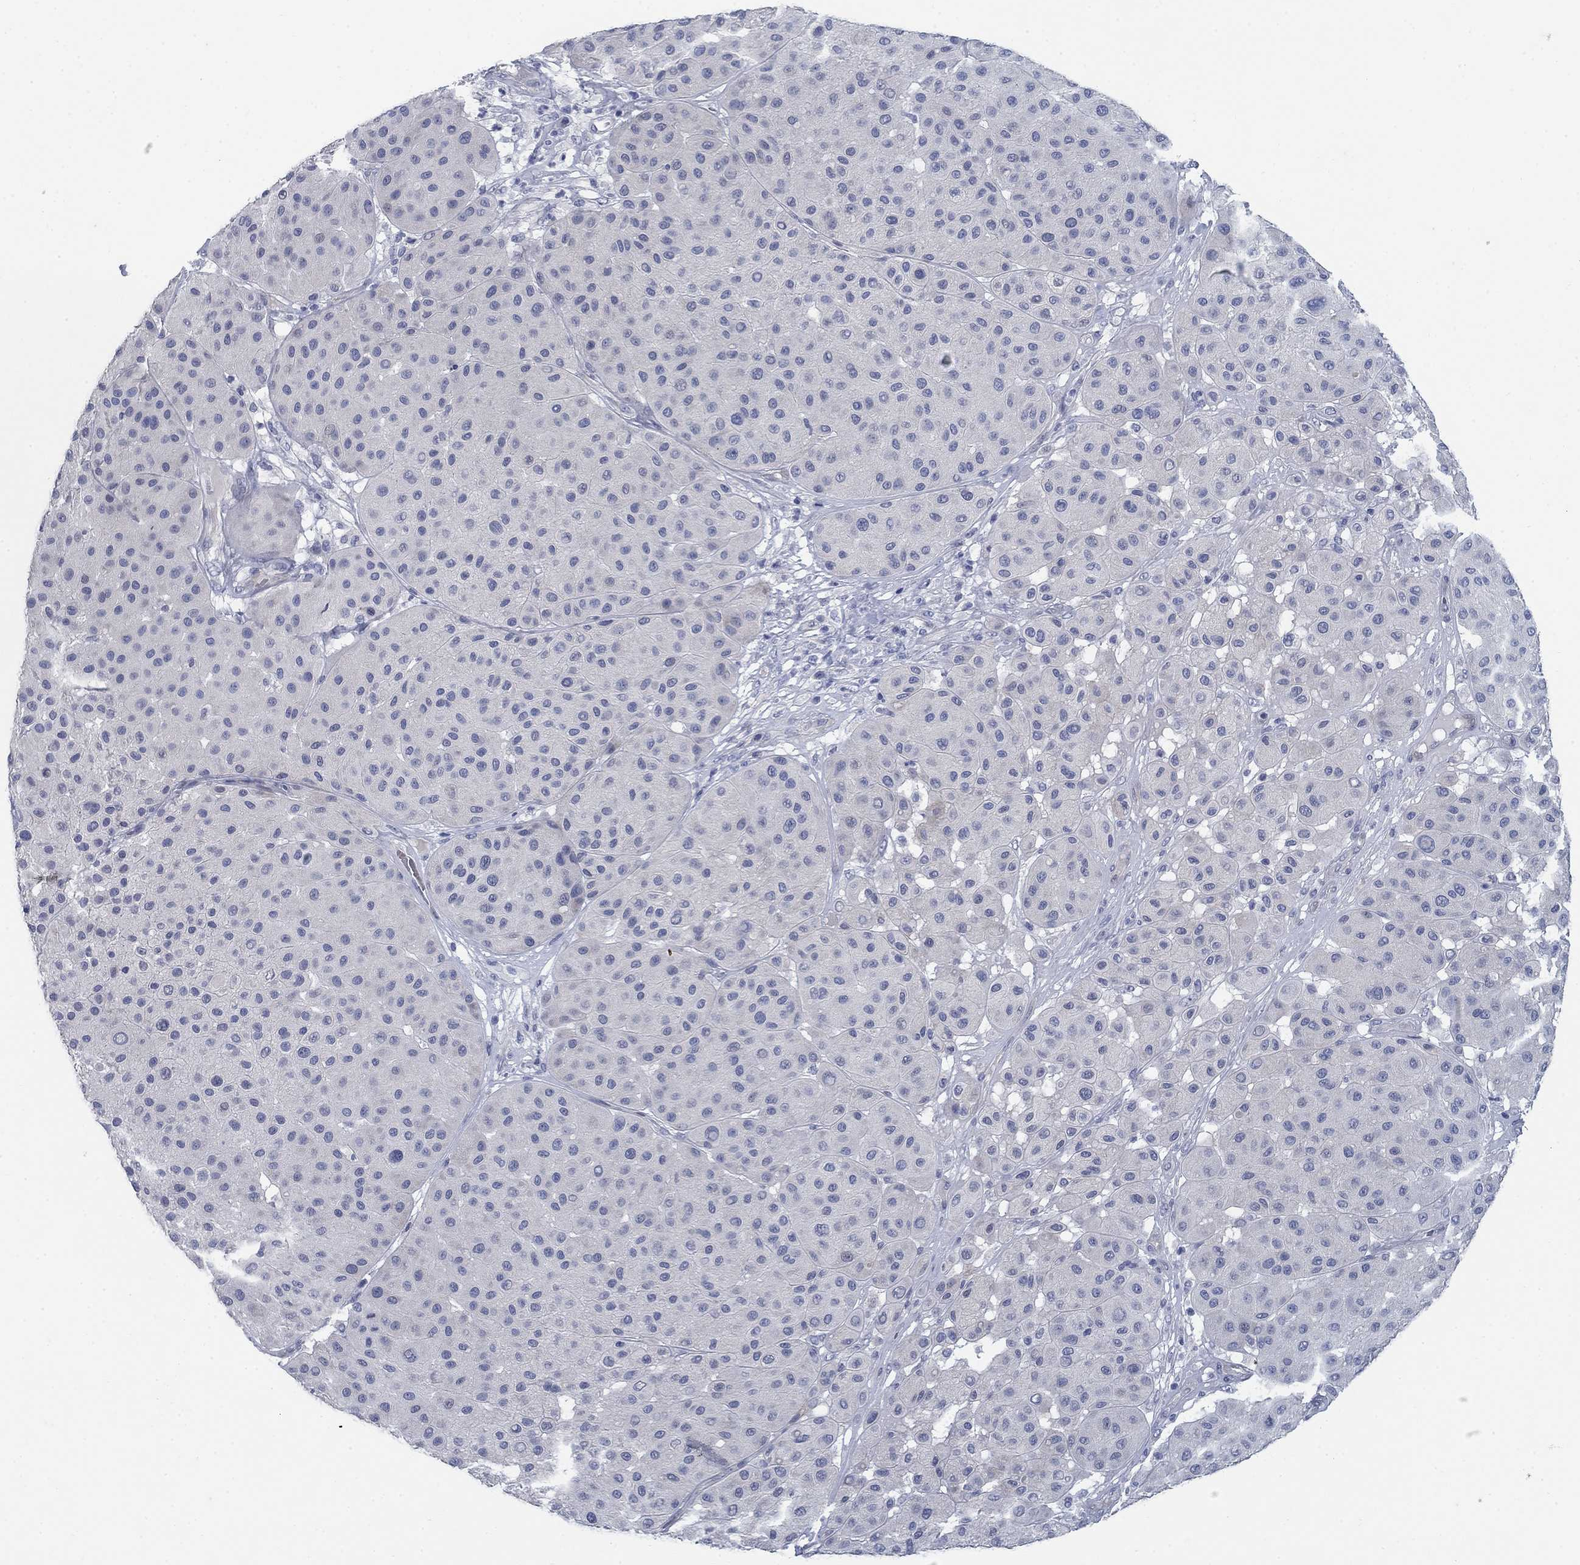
{"staining": {"intensity": "negative", "quantity": "none", "location": "none"}, "tissue": "melanoma", "cell_type": "Tumor cells", "image_type": "cancer", "snomed": [{"axis": "morphology", "description": "Malignant melanoma, Metastatic site"}, {"axis": "topography", "description": "Smooth muscle"}], "caption": "There is no significant staining in tumor cells of melanoma.", "gene": "DNER", "patient": {"sex": "male", "age": 41}}